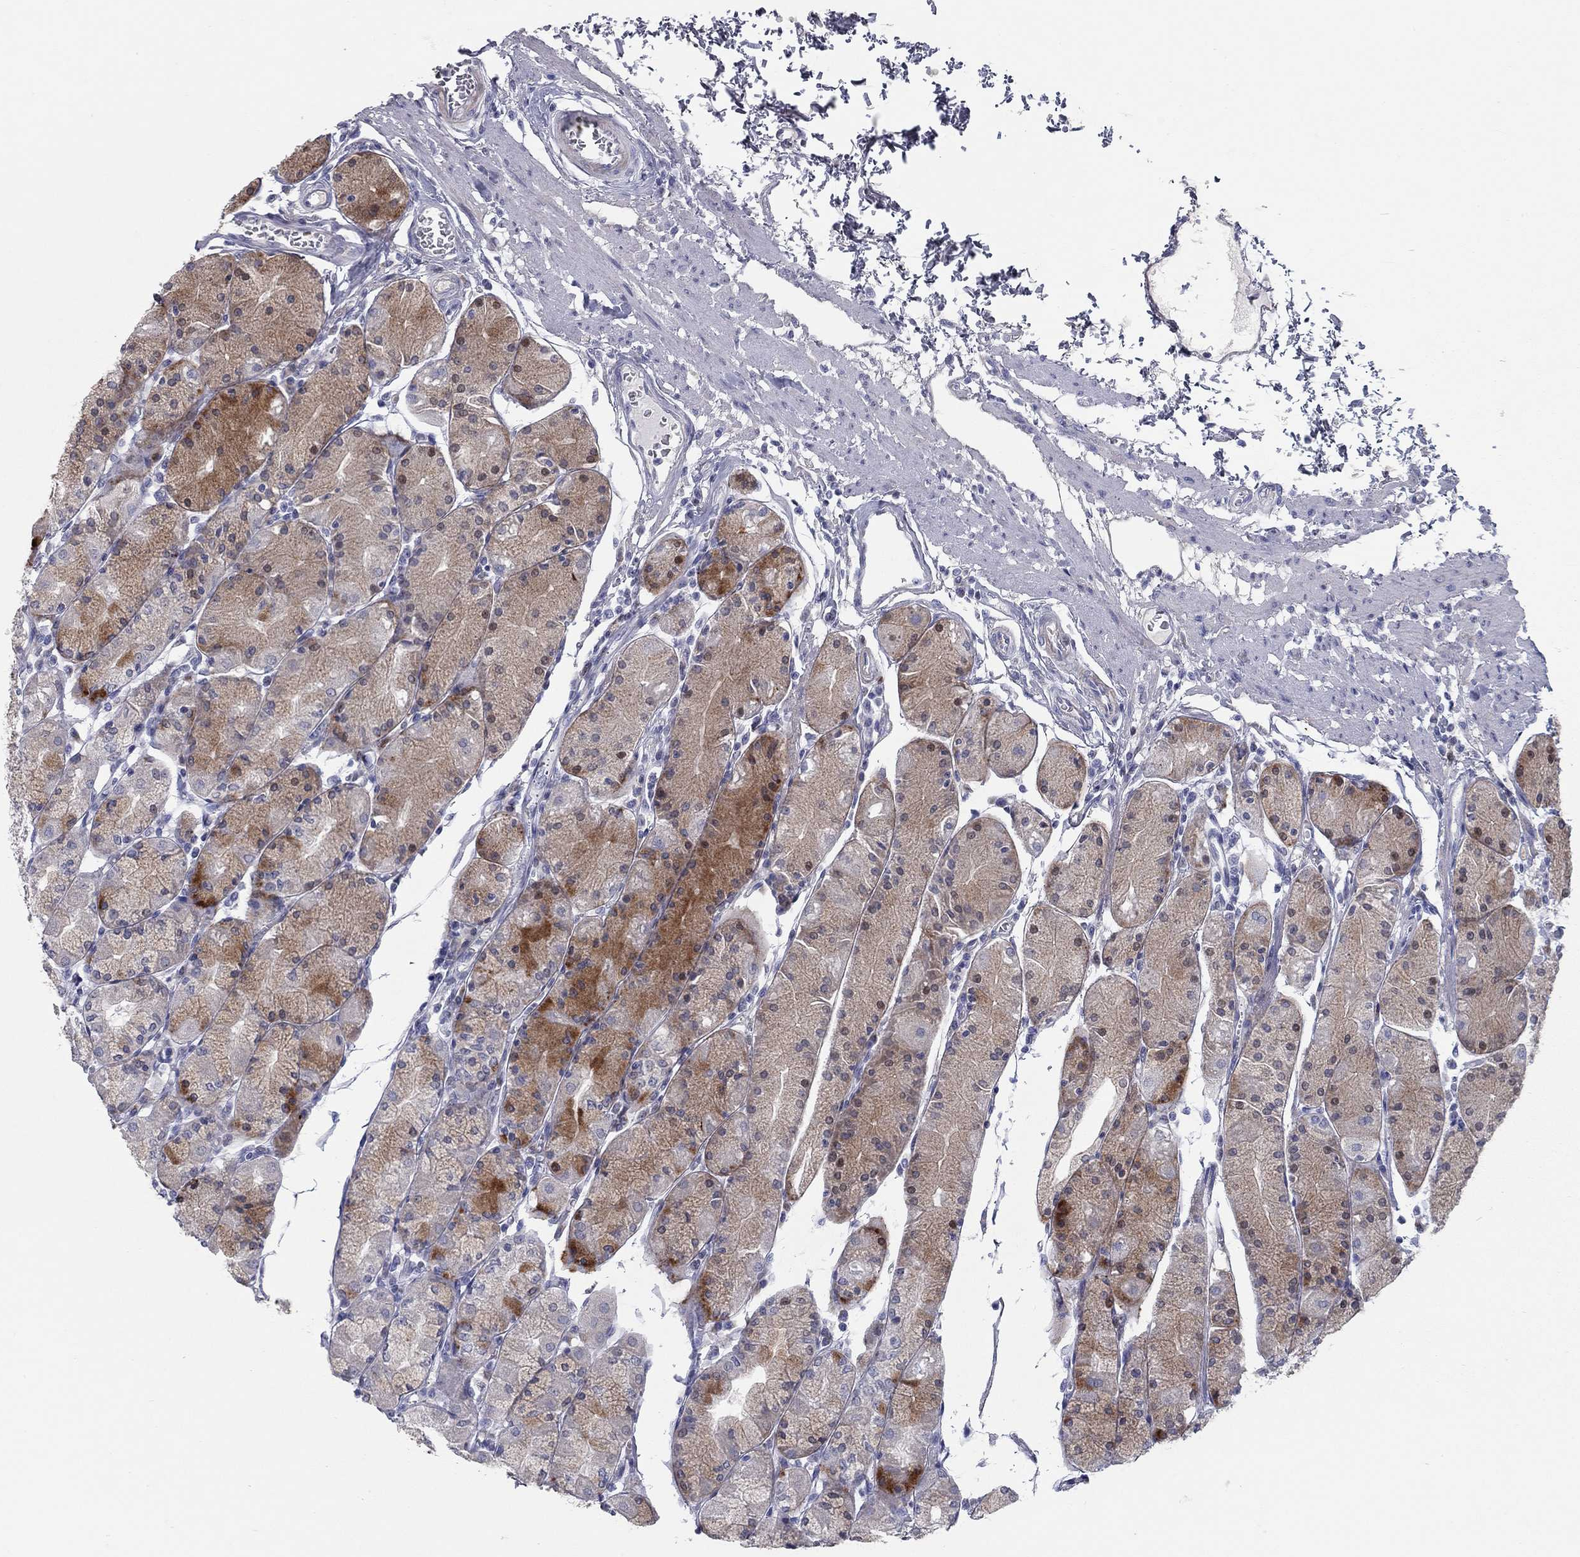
{"staining": {"intensity": "strong", "quantity": "<25%", "location": "cytoplasmic/membranous"}, "tissue": "stomach", "cell_type": "Glandular cells", "image_type": "normal", "snomed": [{"axis": "morphology", "description": "Normal tissue, NOS"}, {"axis": "topography", "description": "Stomach, upper"}], "caption": "Immunohistochemistry (IHC) (DAB (3,3'-diaminobenzidine)) staining of normal human stomach reveals strong cytoplasmic/membranous protein staining in about <25% of glandular cells. (DAB (3,3'-diaminobenzidine) = brown stain, brightfield microscopy at high magnification).", "gene": "TAC1", "patient": {"sex": "male", "age": 69}}